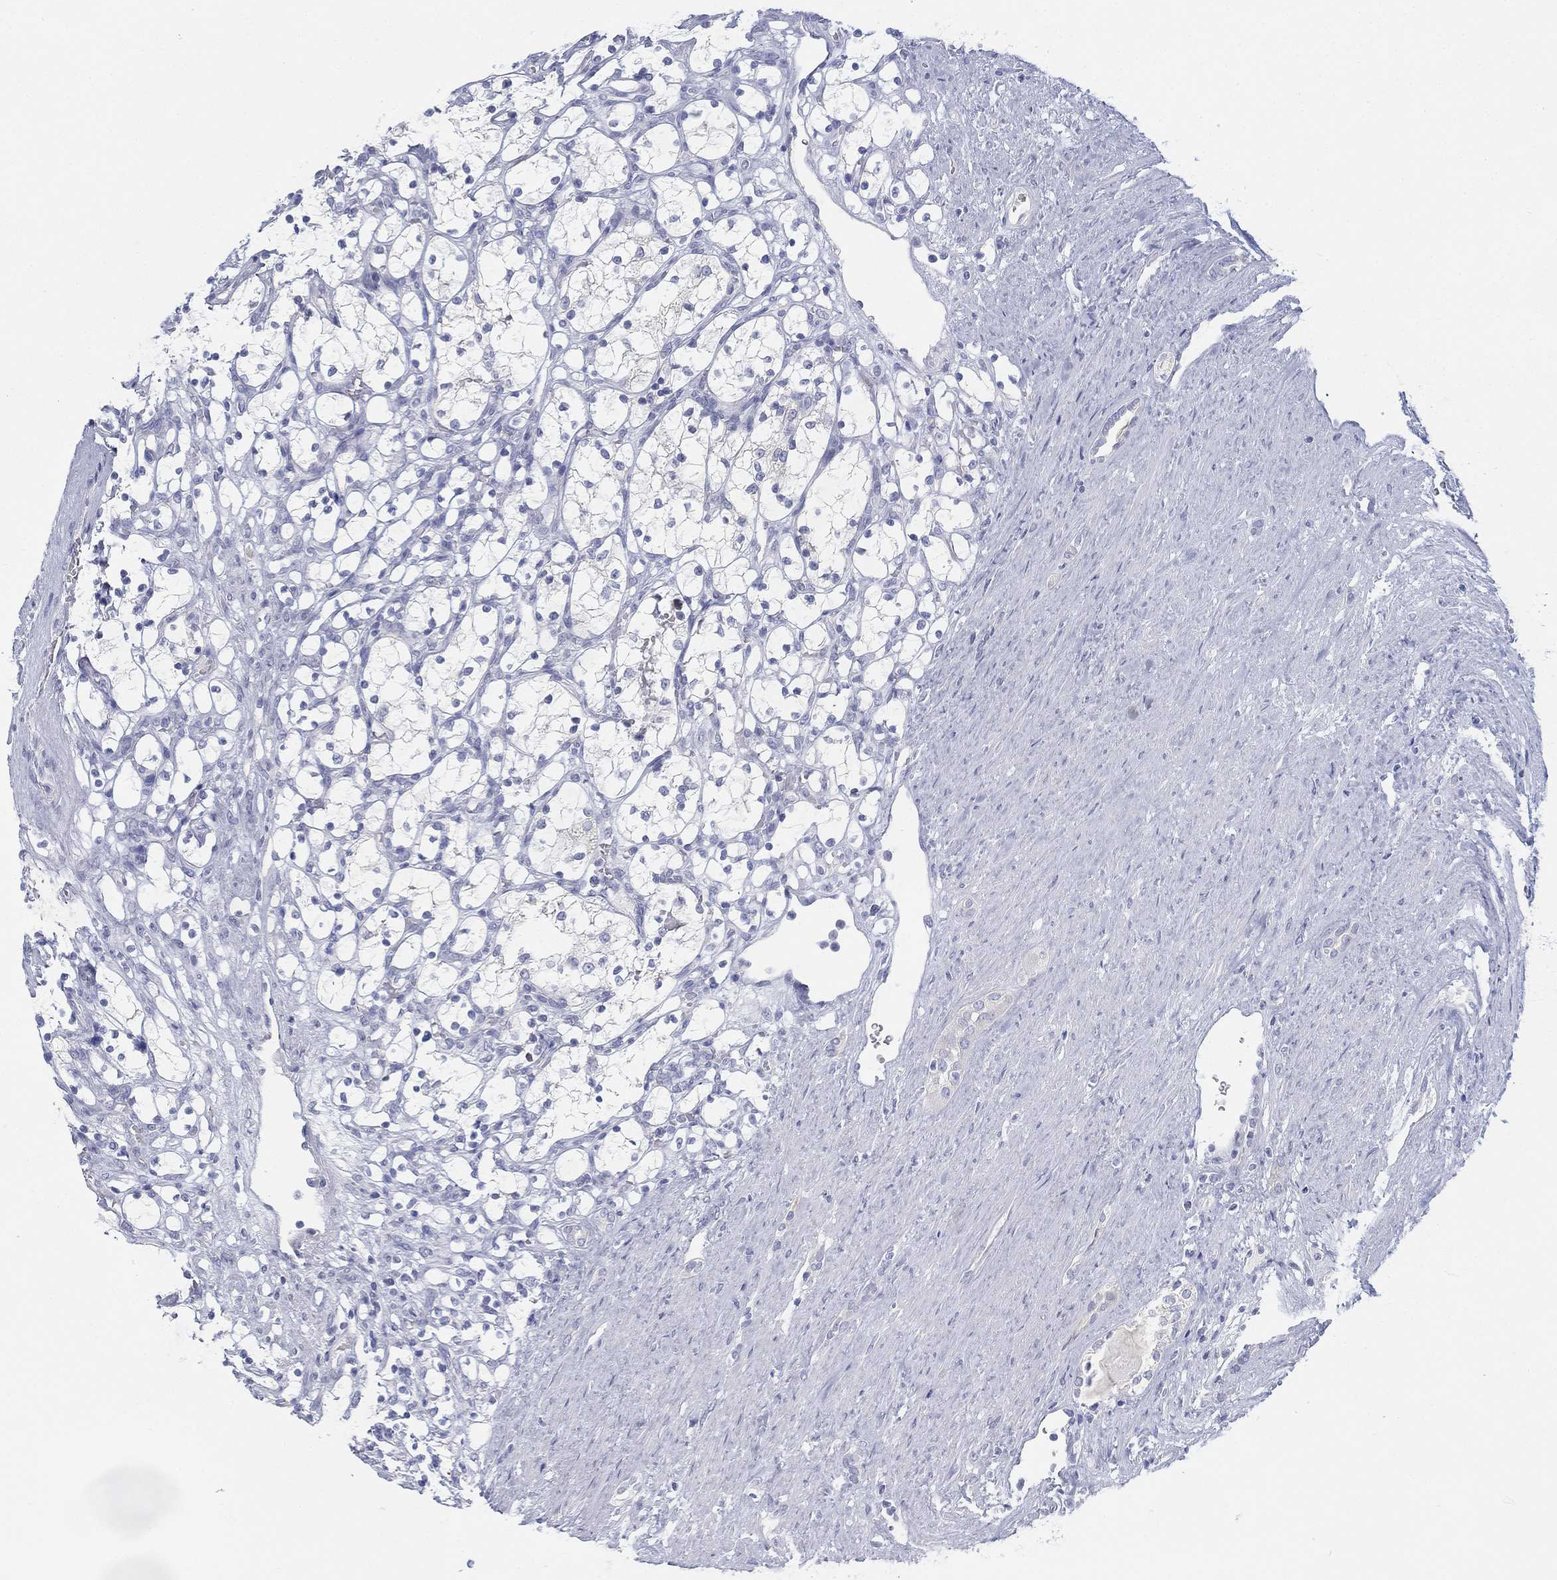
{"staining": {"intensity": "negative", "quantity": "none", "location": "none"}, "tissue": "renal cancer", "cell_type": "Tumor cells", "image_type": "cancer", "snomed": [{"axis": "morphology", "description": "Adenocarcinoma, NOS"}, {"axis": "topography", "description": "Kidney"}], "caption": "High power microscopy micrograph of an immunohistochemistry (IHC) image of renal cancer, revealing no significant expression in tumor cells.", "gene": "GCNA", "patient": {"sex": "female", "age": 69}}